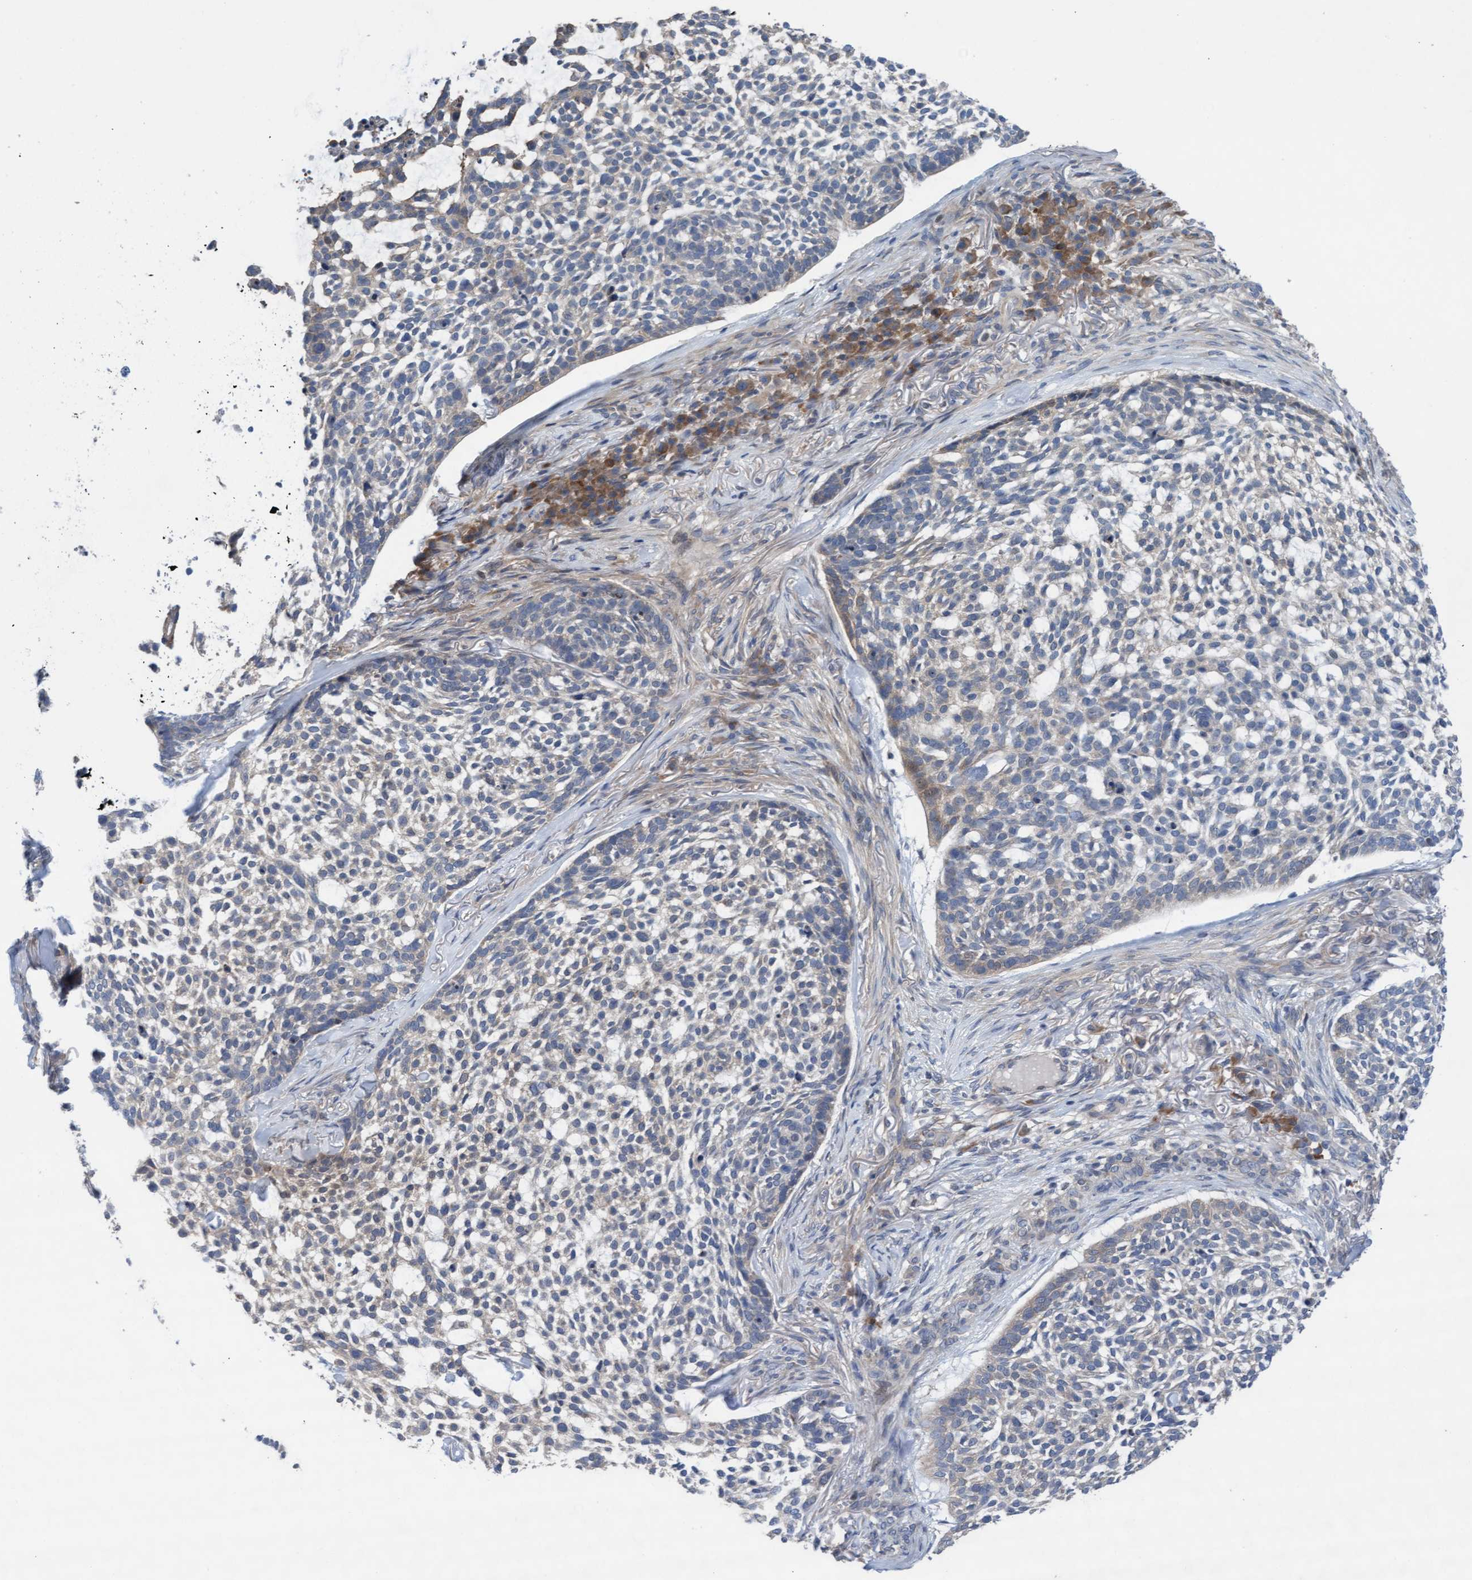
{"staining": {"intensity": "weak", "quantity": "<25%", "location": "cytoplasmic/membranous"}, "tissue": "skin cancer", "cell_type": "Tumor cells", "image_type": "cancer", "snomed": [{"axis": "morphology", "description": "Basal cell carcinoma"}, {"axis": "topography", "description": "Skin"}], "caption": "A photomicrograph of human skin basal cell carcinoma is negative for staining in tumor cells.", "gene": "PLCD1", "patient": {"sex": "female", "age": 64}}